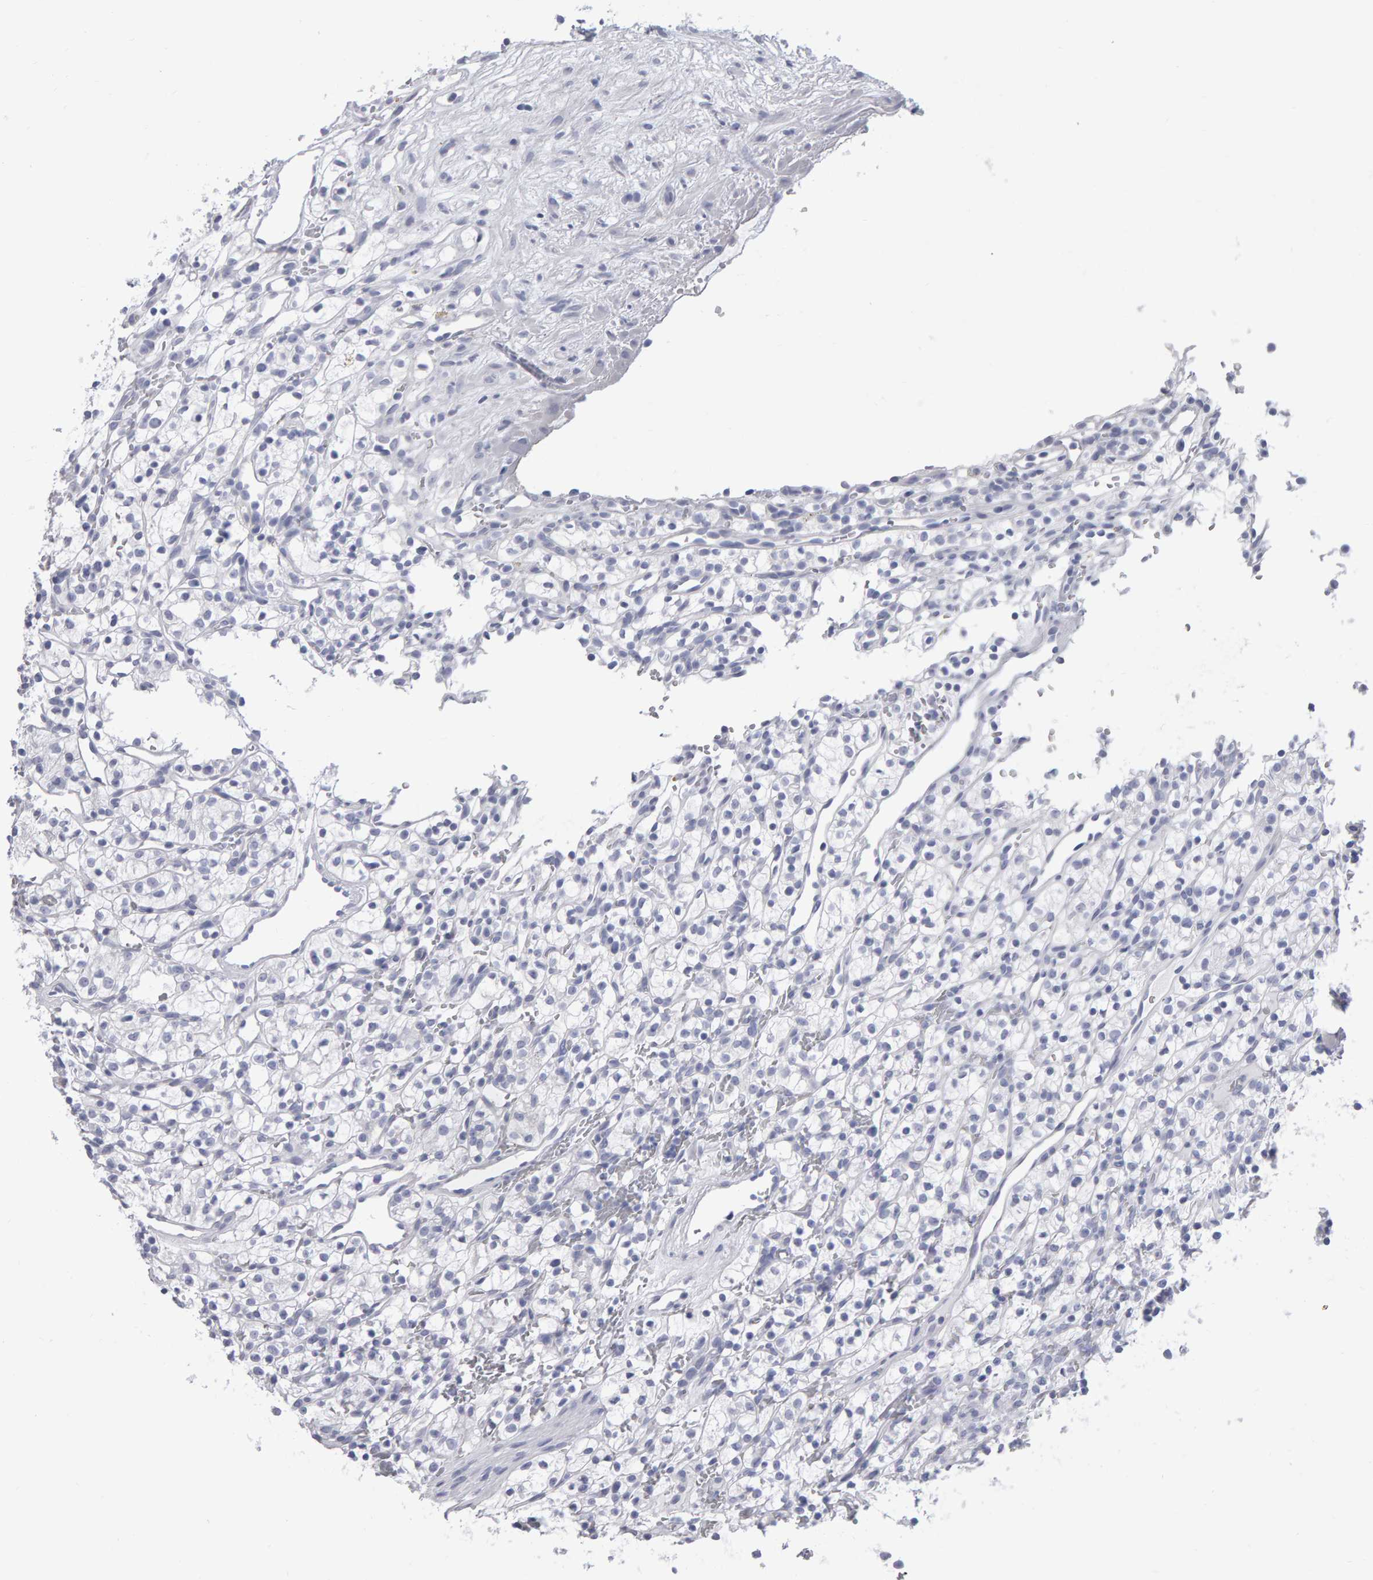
{"staining": {"intensity": "negative", "quantity": "none", "location": "none"}, "tissue": "renal cancer", "cell_type": "Tumor cells", "image_type": "cancer", "snomed": [{"axis": "morphology", "description": "Adenocarcinoma, NOS"}, {"axis": "topography", "description": "Kidney"}], "caption": "Tumor cells show no significant expression in renal adenocarcinoma.", "gene": "NCDN", "patient": {"sex": "female", "age": 57}}